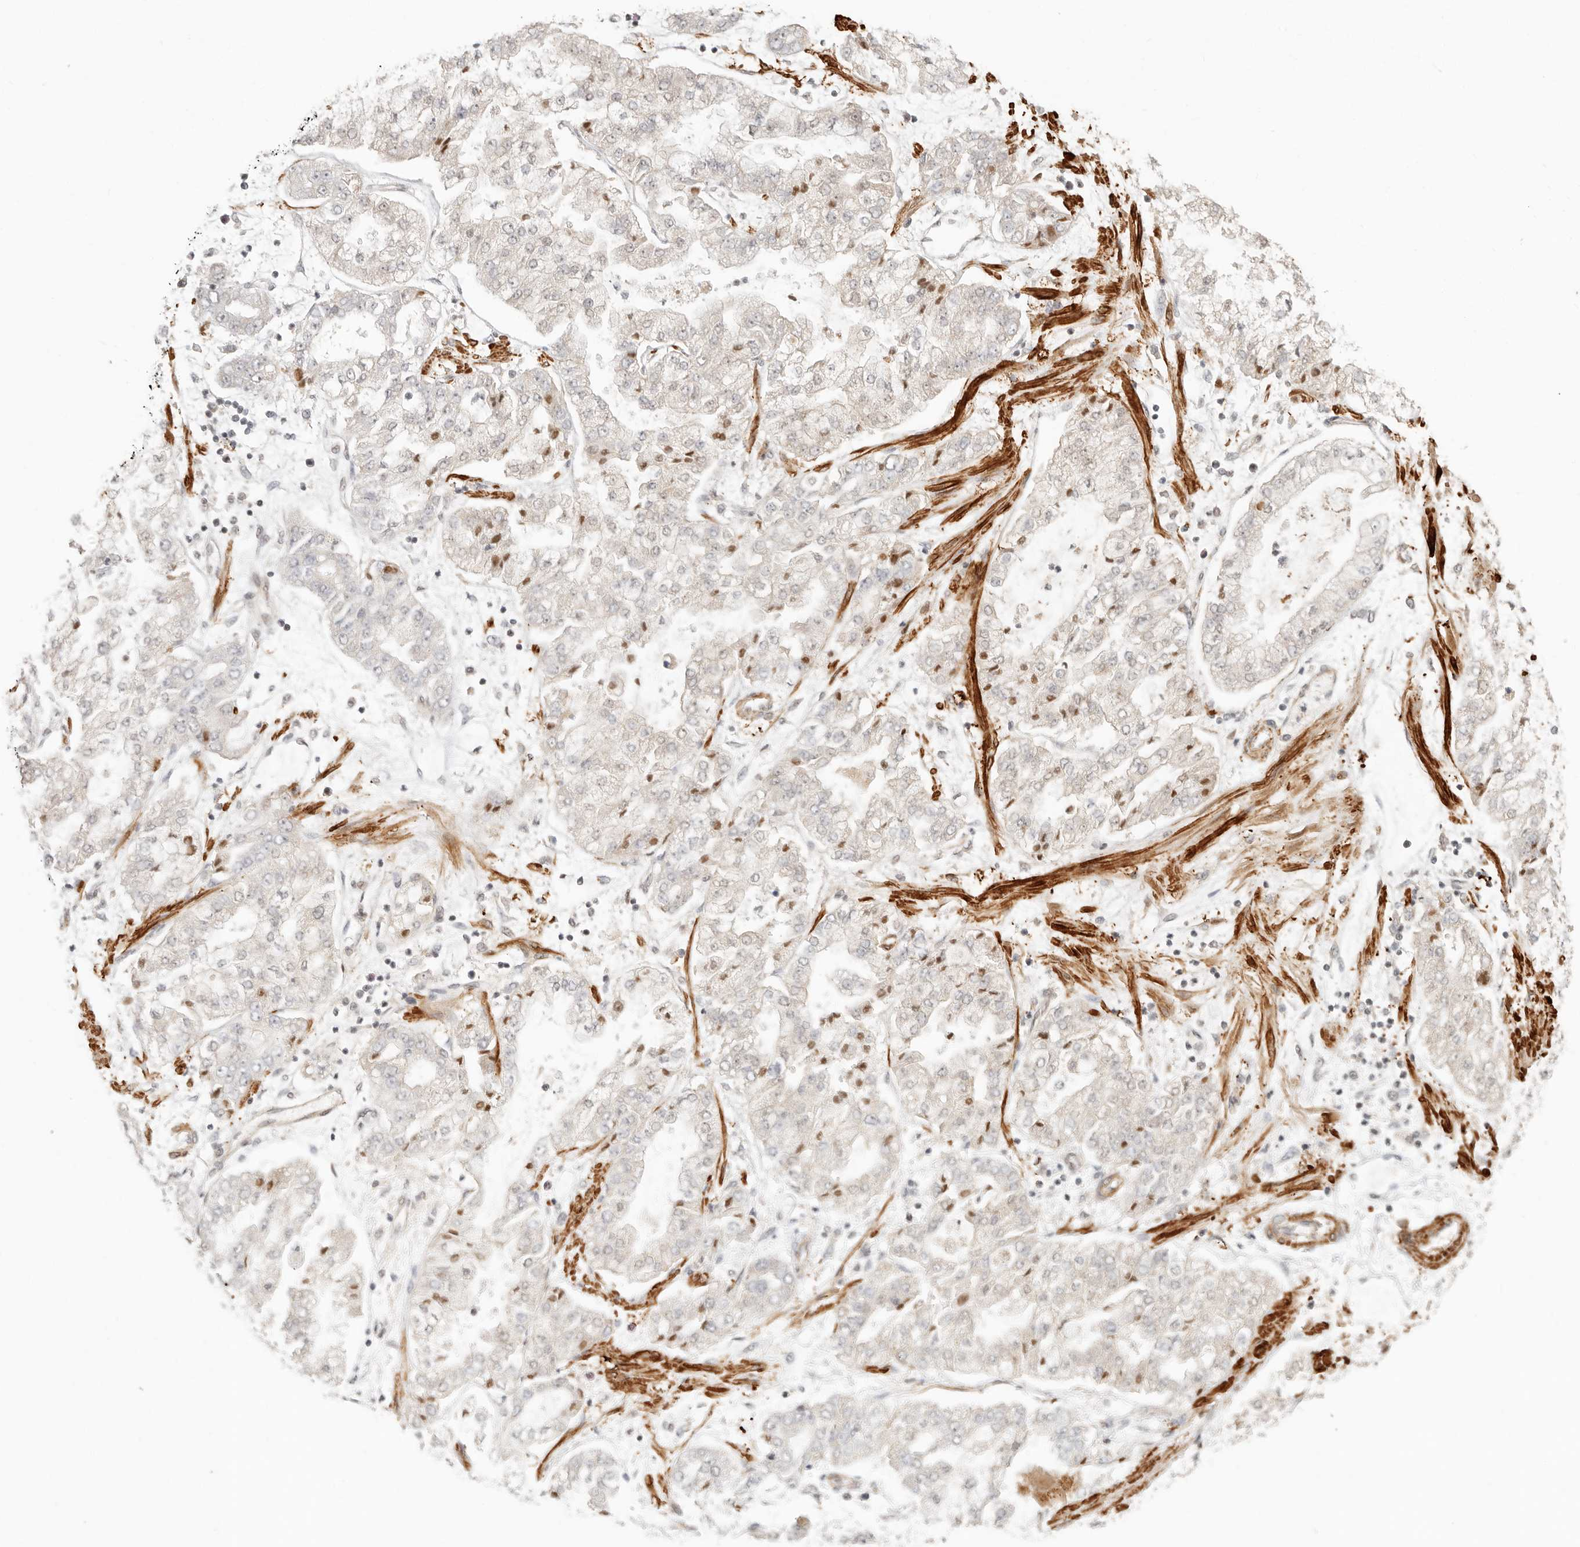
{"staining": {"intensity": "negative", "quantity": "none", "location": "none"}, "tissue": "stomach cancer", "cell_type": "Tumor cells", "image_type": "cancer", "snomed": [{"axis": "morphology", "description": "Adenocarcinoma, NOS"}, {"axis": "topography", "description": "Stomach"}], "caption": "The image exhibits no significant staining in tumor cells of stomach cancer.", "gene": "GABPA", "patient": {"sex": "male", "age": 76}}